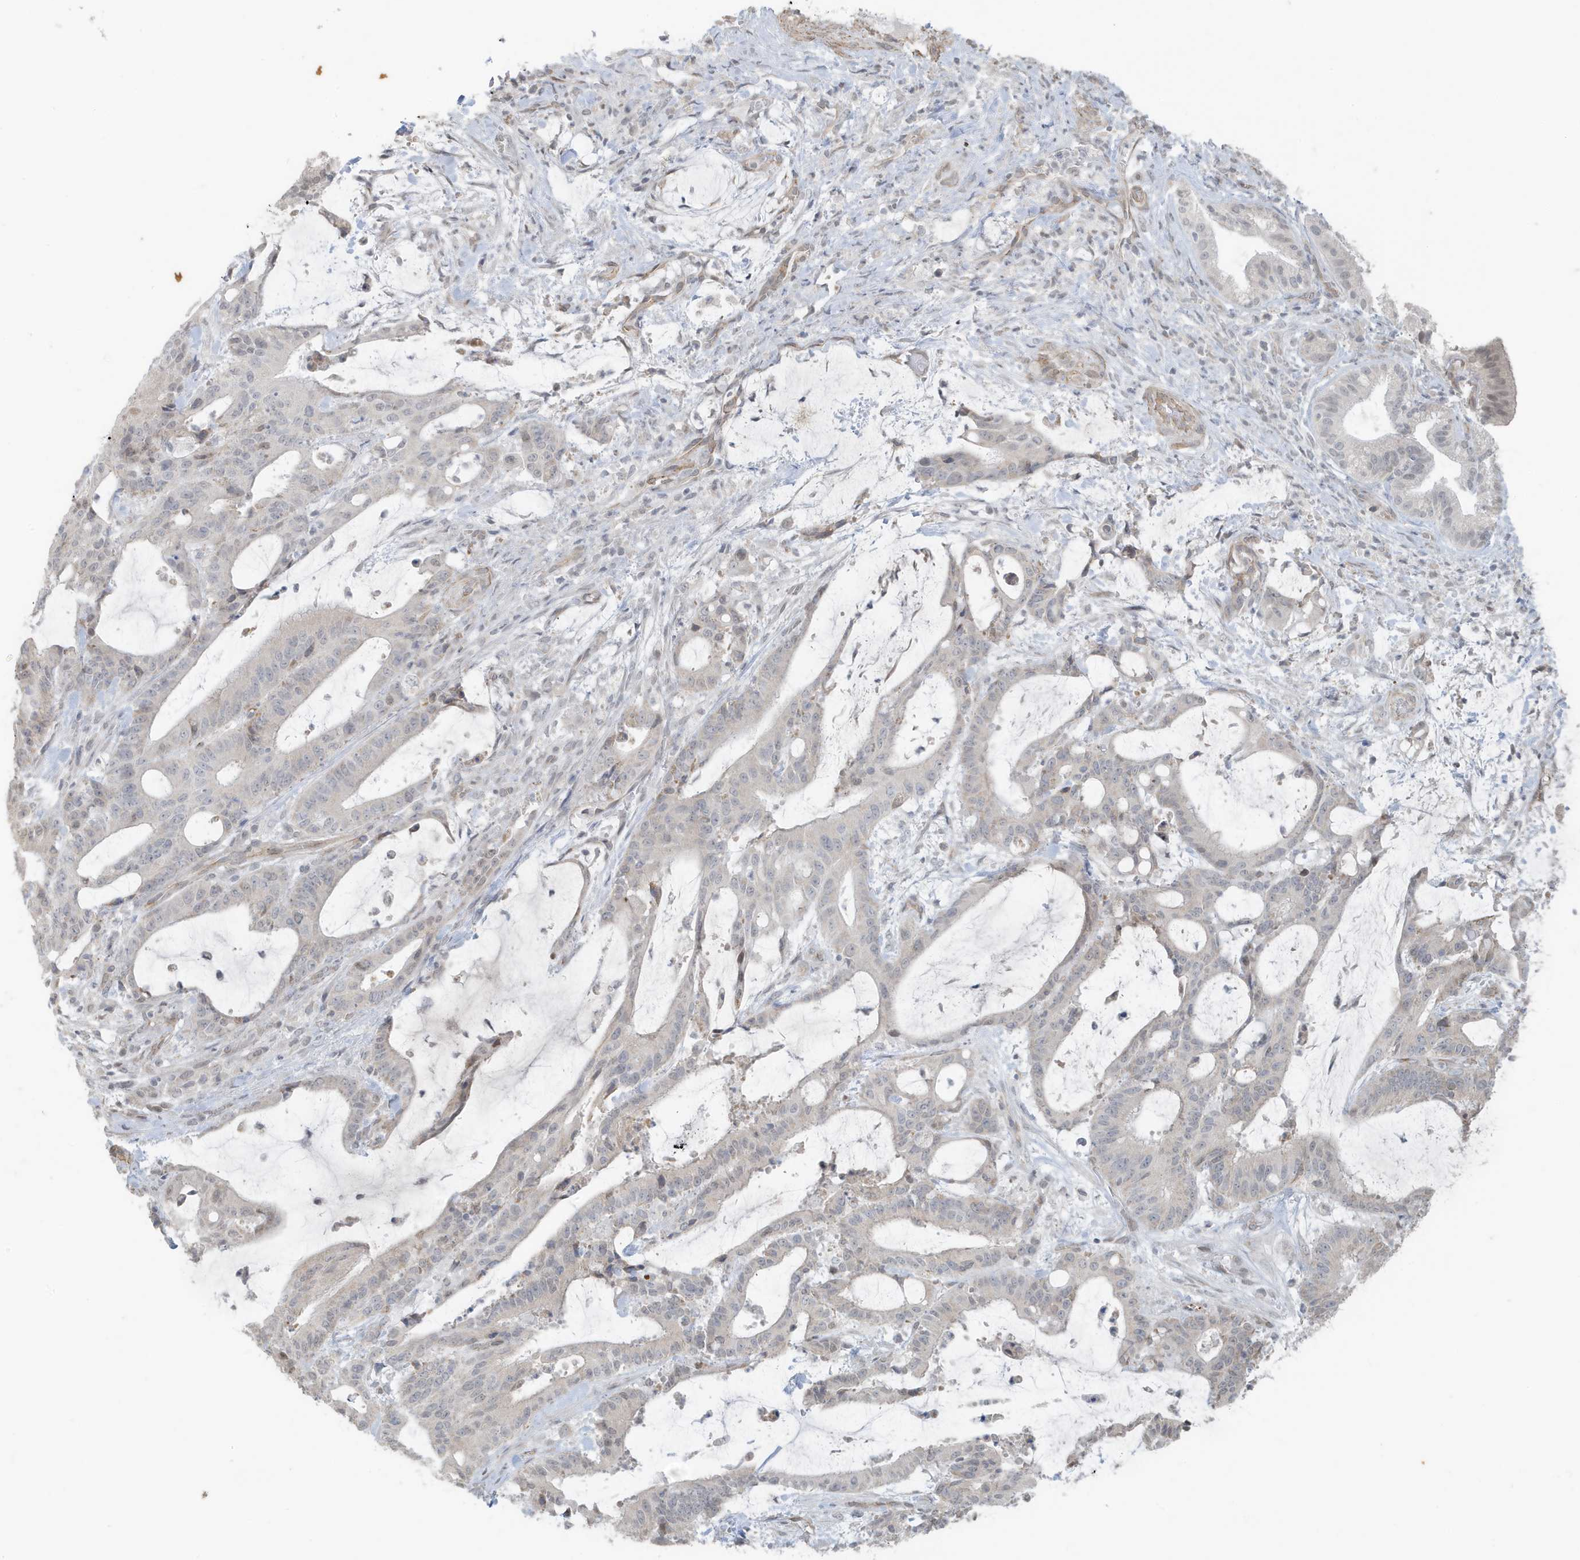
{"staining": {"intensity": "negative", "quantity": "none", "location": "none"}, "tissue": "liver cancer", "cell_type": "Tumor cells", "image_type": "cancer", "snomed": [{"axis": "morphology", "description": "Normal tissue, NOS"}, {"axis": "morphology", "description": "Cholangiocarcinoma"}, {"axis": "topography", "description": "Liver"}, {"axis": "topography", "description": "Peripheral nerve tissue"}], "caption": "IHC of liver cancer (cholangiocarcinoma) exhibits no staining in tumor cells.", "gene": "CHCHD4", "patient": {"sex": "female", "age": 73}}